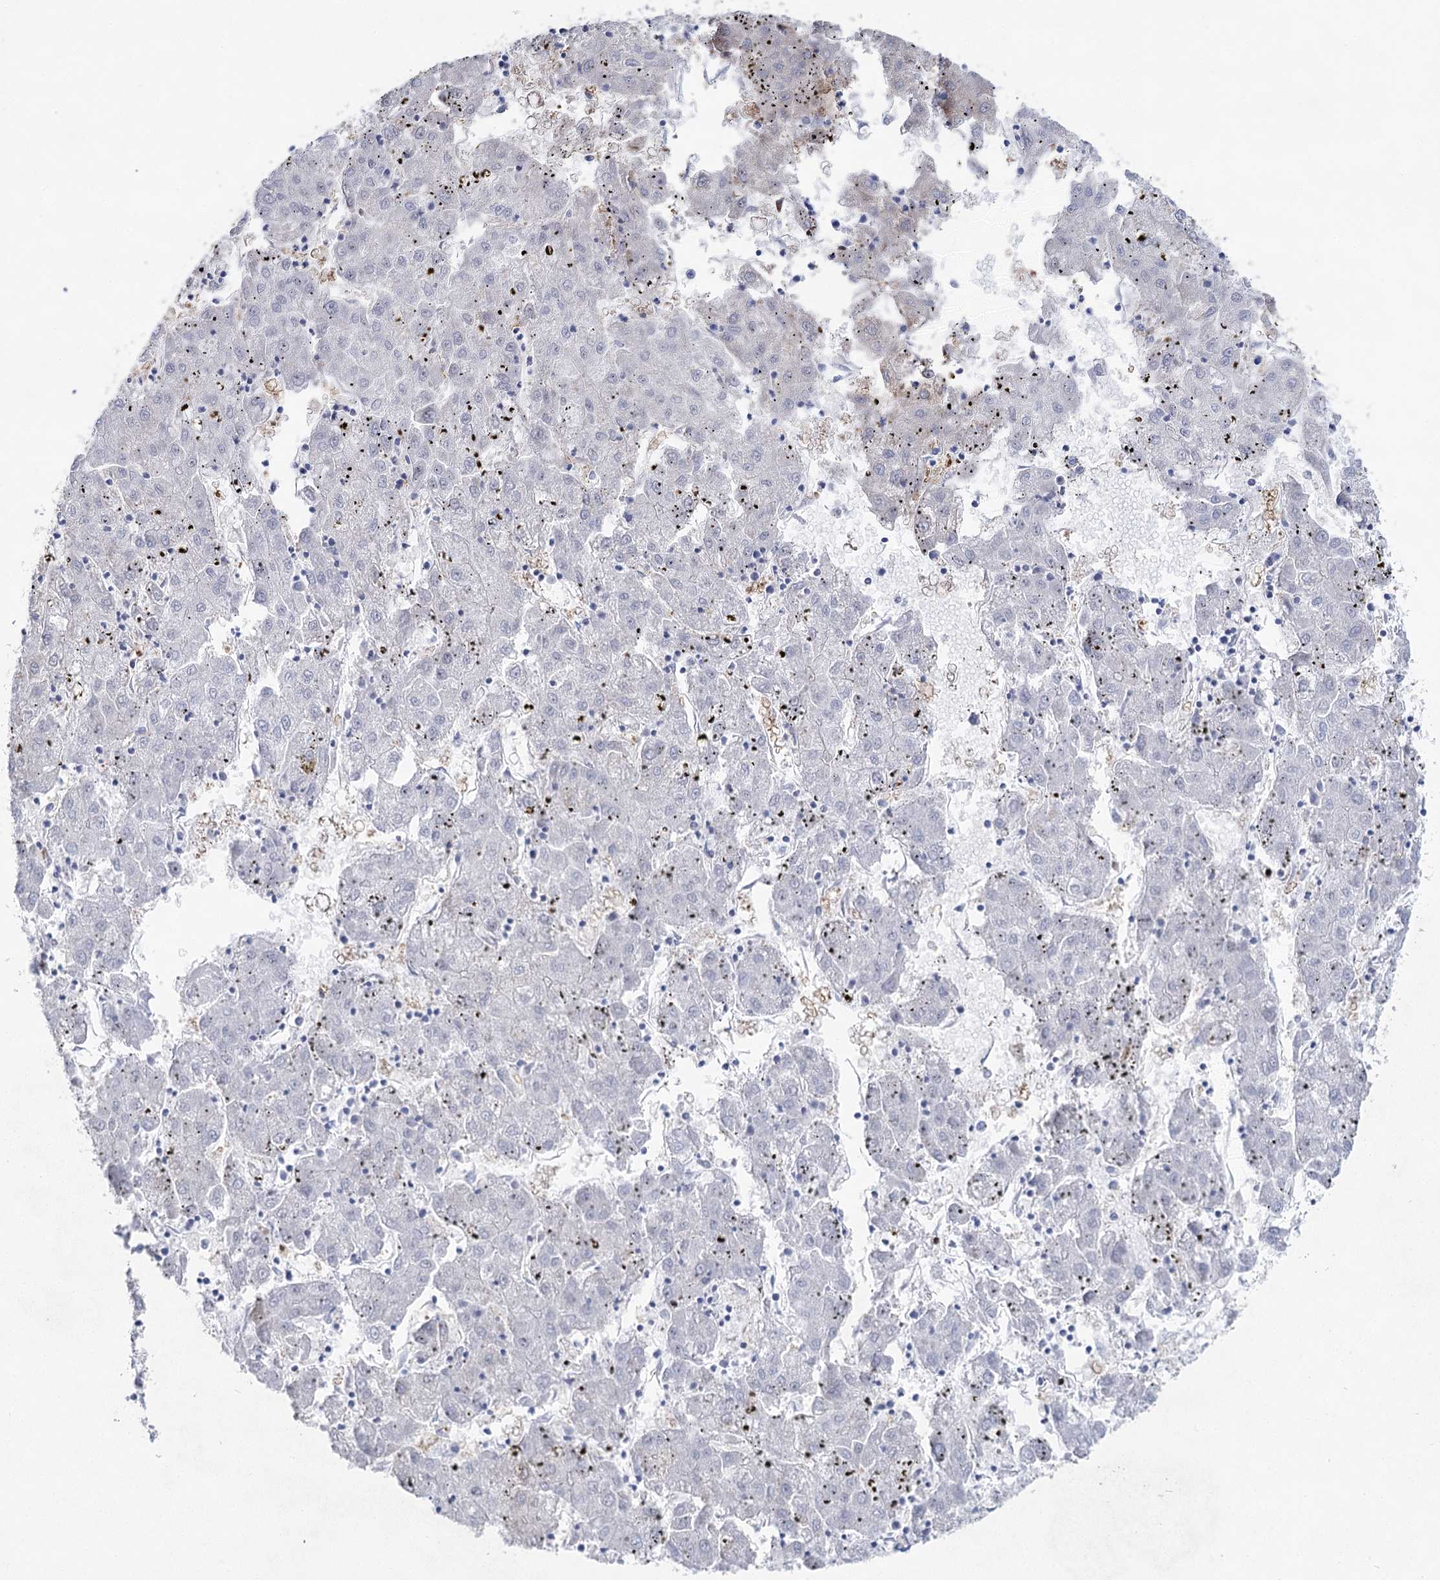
{"staining": {"intensity": "negative", "quantity": "none", "location": "none"}, "tissue": "liver cancer", "cell_type": "Tumor cells", "image_type": "cancer", "snomed": [{"axis": "morphology", "description": "Carcinoma, Hepatocellular, NOS"}, {"axis": "topography", "description": "Liver"}], "caption": "Immunohistochemistry (IHC) photomicrograph of human liver hepatocellular carcinoma stained for a protein (brown), which reveals no expression in tumor cells.", "gene": "CCDC88A", "patient": {"sex": "male", "age": 72}}